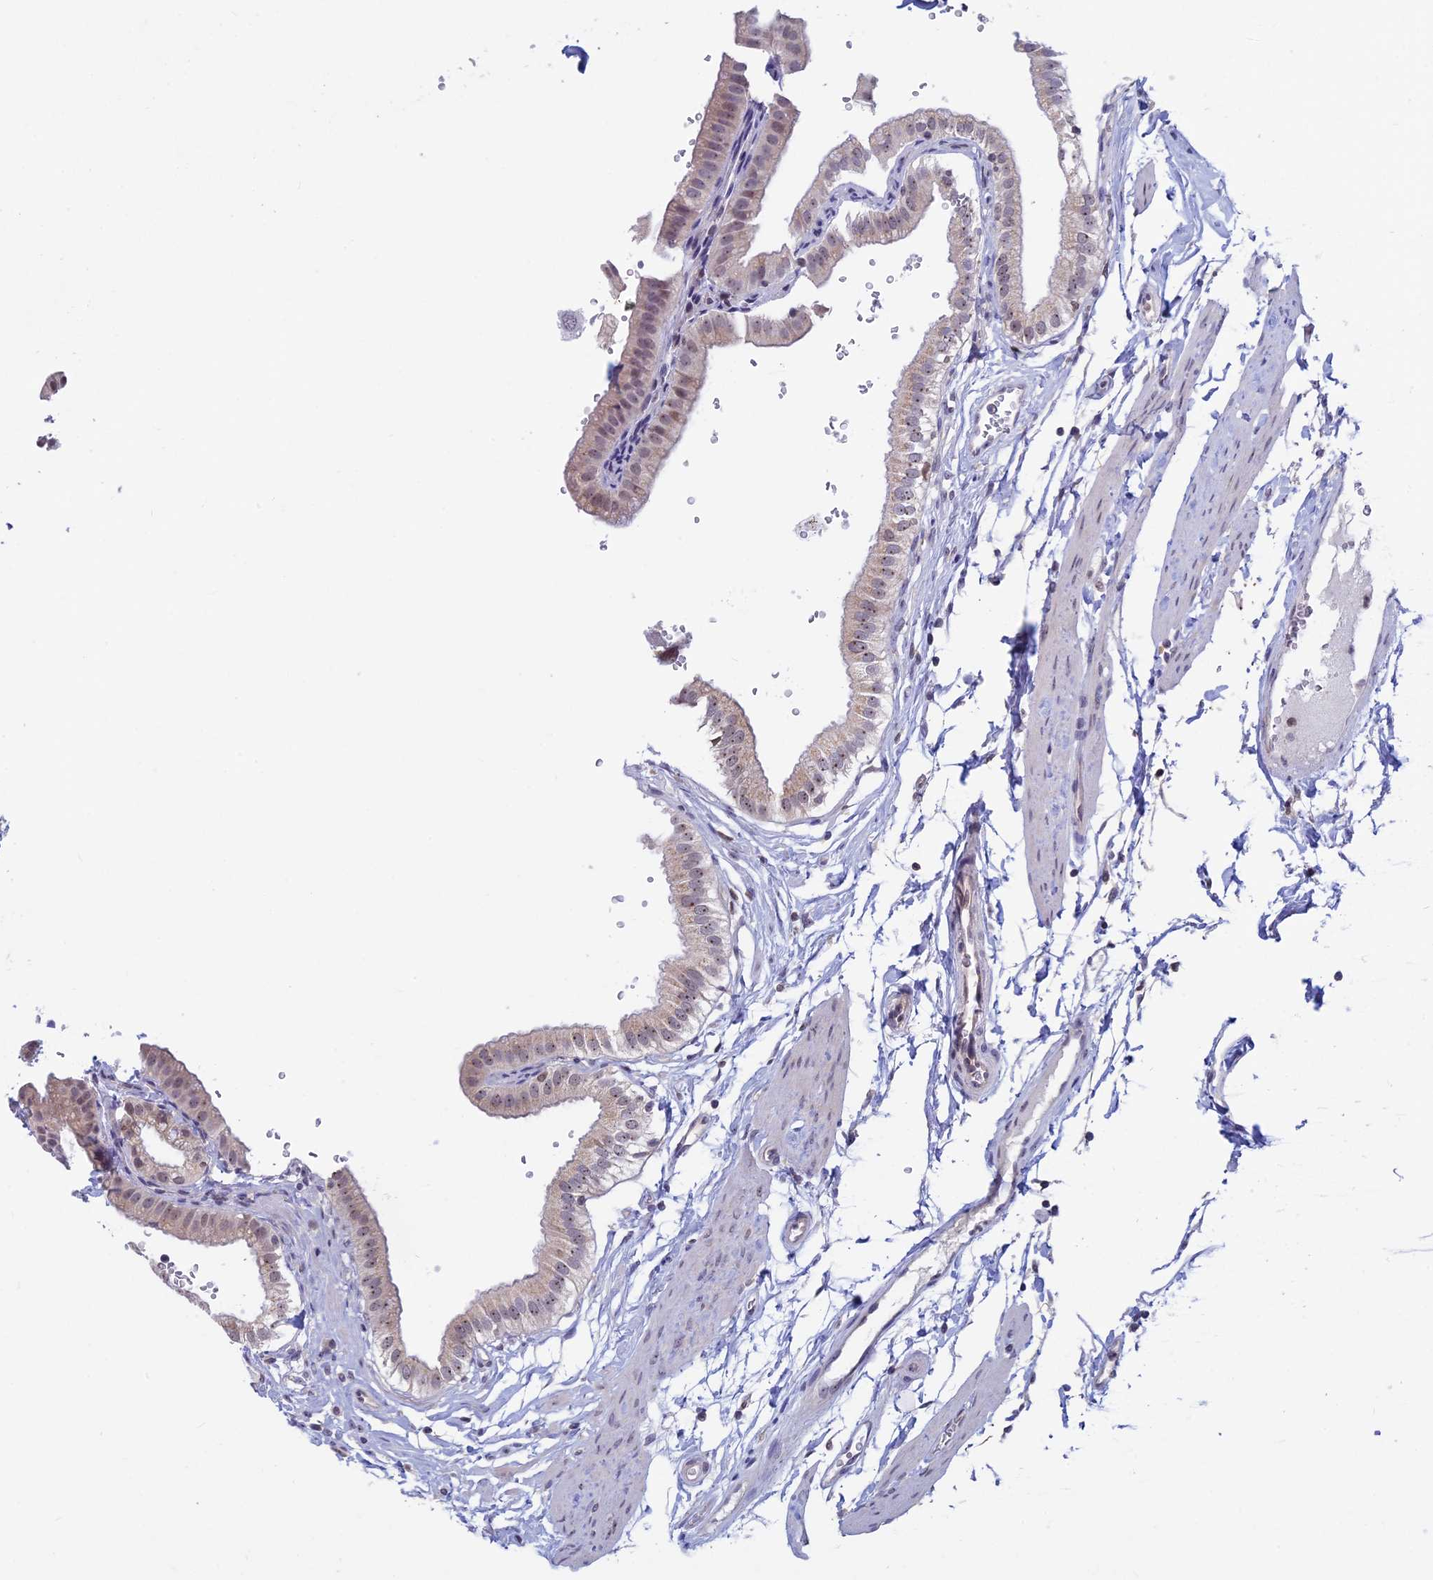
{"staining": {"intensity": "weak", "quantity": ">75%", "location": "nuclear"}, "tissue": "gallbladder", "cell_type": "Glandular cells", "image_type": "normal", "snomed": [{"axis": "morphology", "description": "Normal tissue, NOS"}, {"axis": "topography", "description": "Gallbladder"}], "caption": "Gallbladder stained for a protein shows weak nuclear positivity in glandular cells. (DAB (3,3'-diaminobenzidine) IHC with brightfield microscopy, high magnification).", "gene": "SPIRE1", "patient": {"sex": "female", "age": 61}}